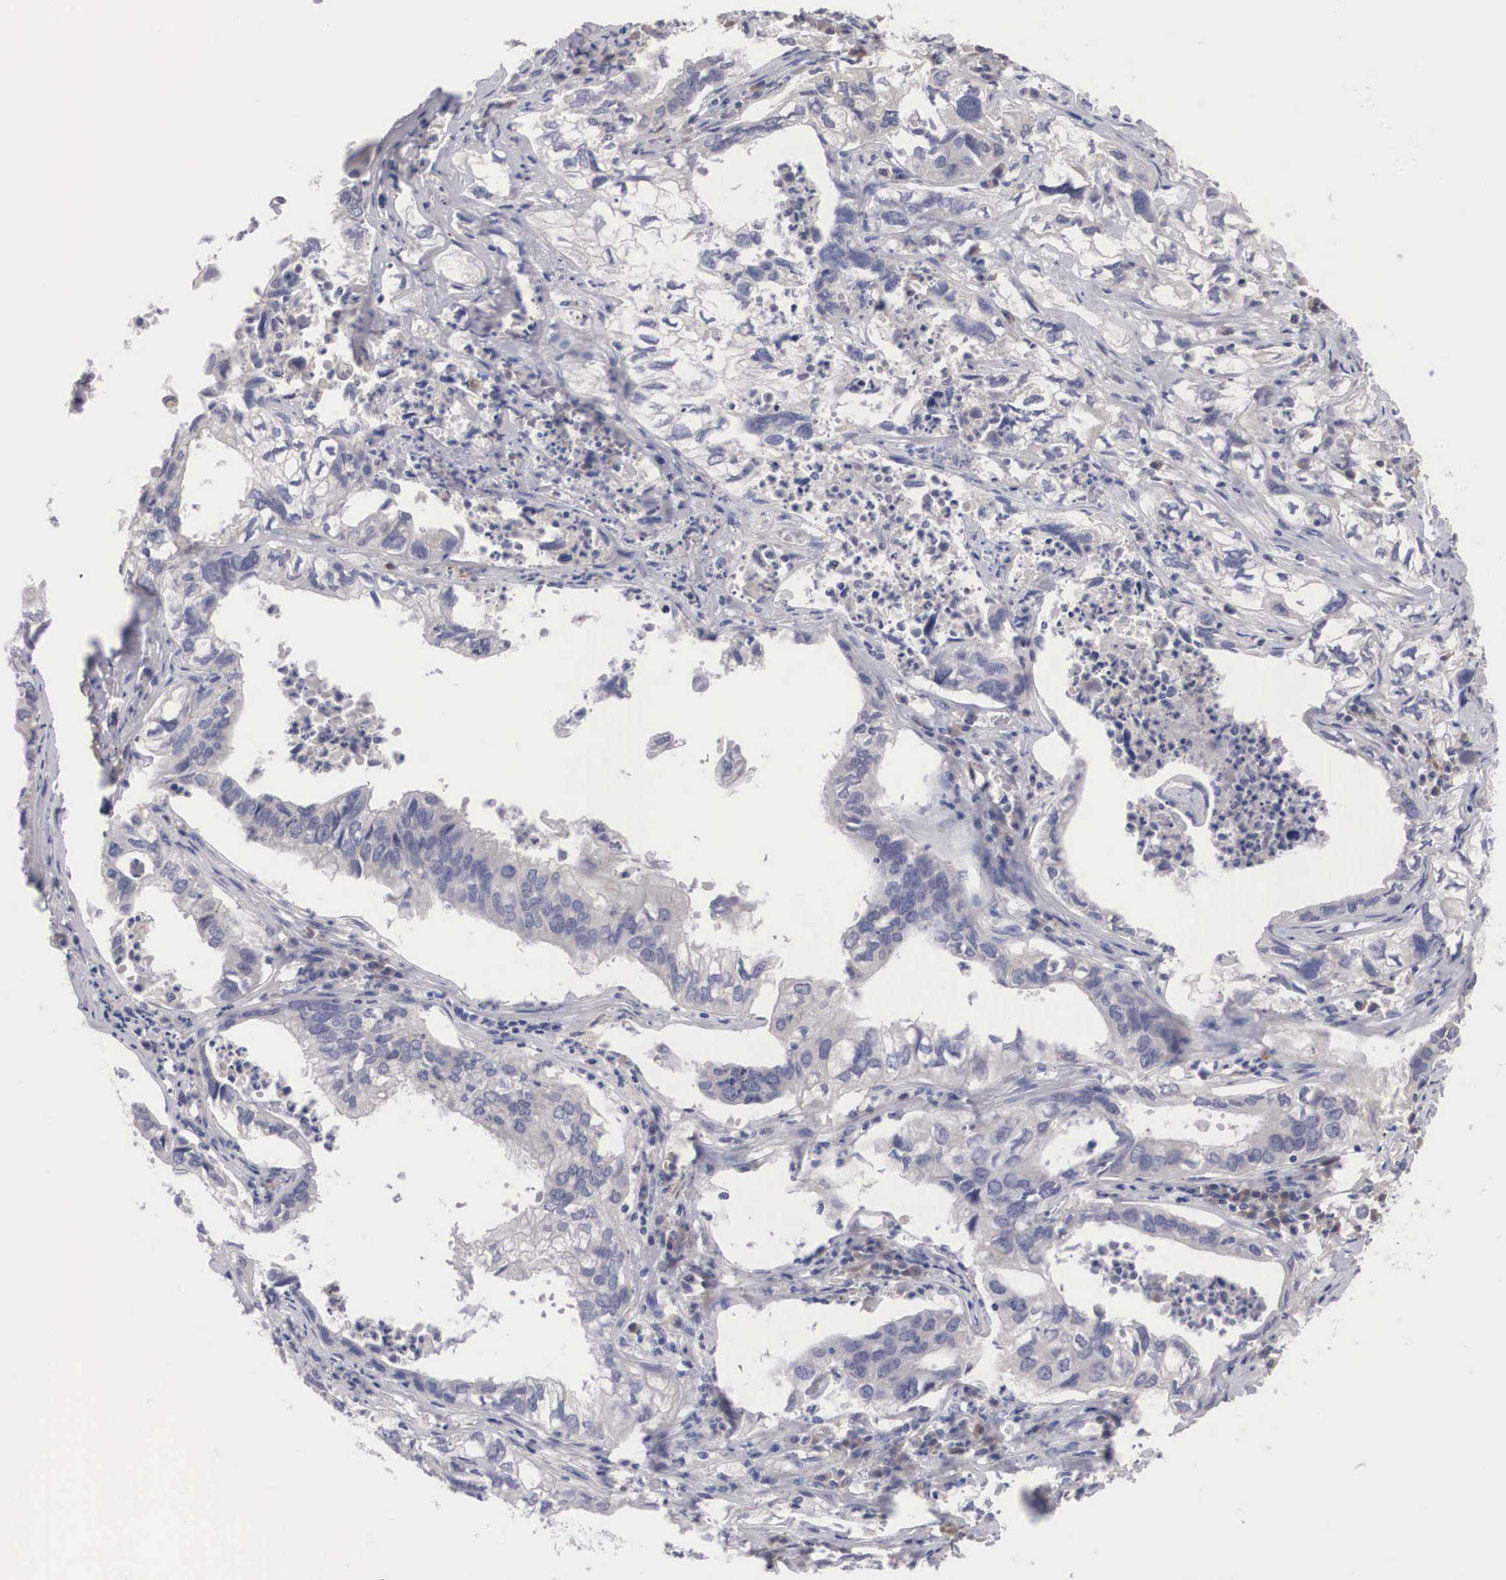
{"staining": {"intensity": "negative", "quantity": "none", "location": "none"}, "tissue": "lung cancer", "cell_type": "Tumor cells", "image_type": "cancer", "snomed": [{"axis": "morphology", "description": "Adenocarcinoma, NOS"}, {"axis": "topography", "description": "Lung"}], "caption": "Photomicrograph shows no significant protein expression in tumor cells of lung cancer.", "gene": "ABHD4", "patient": {"sex": "male", "age": 48}}